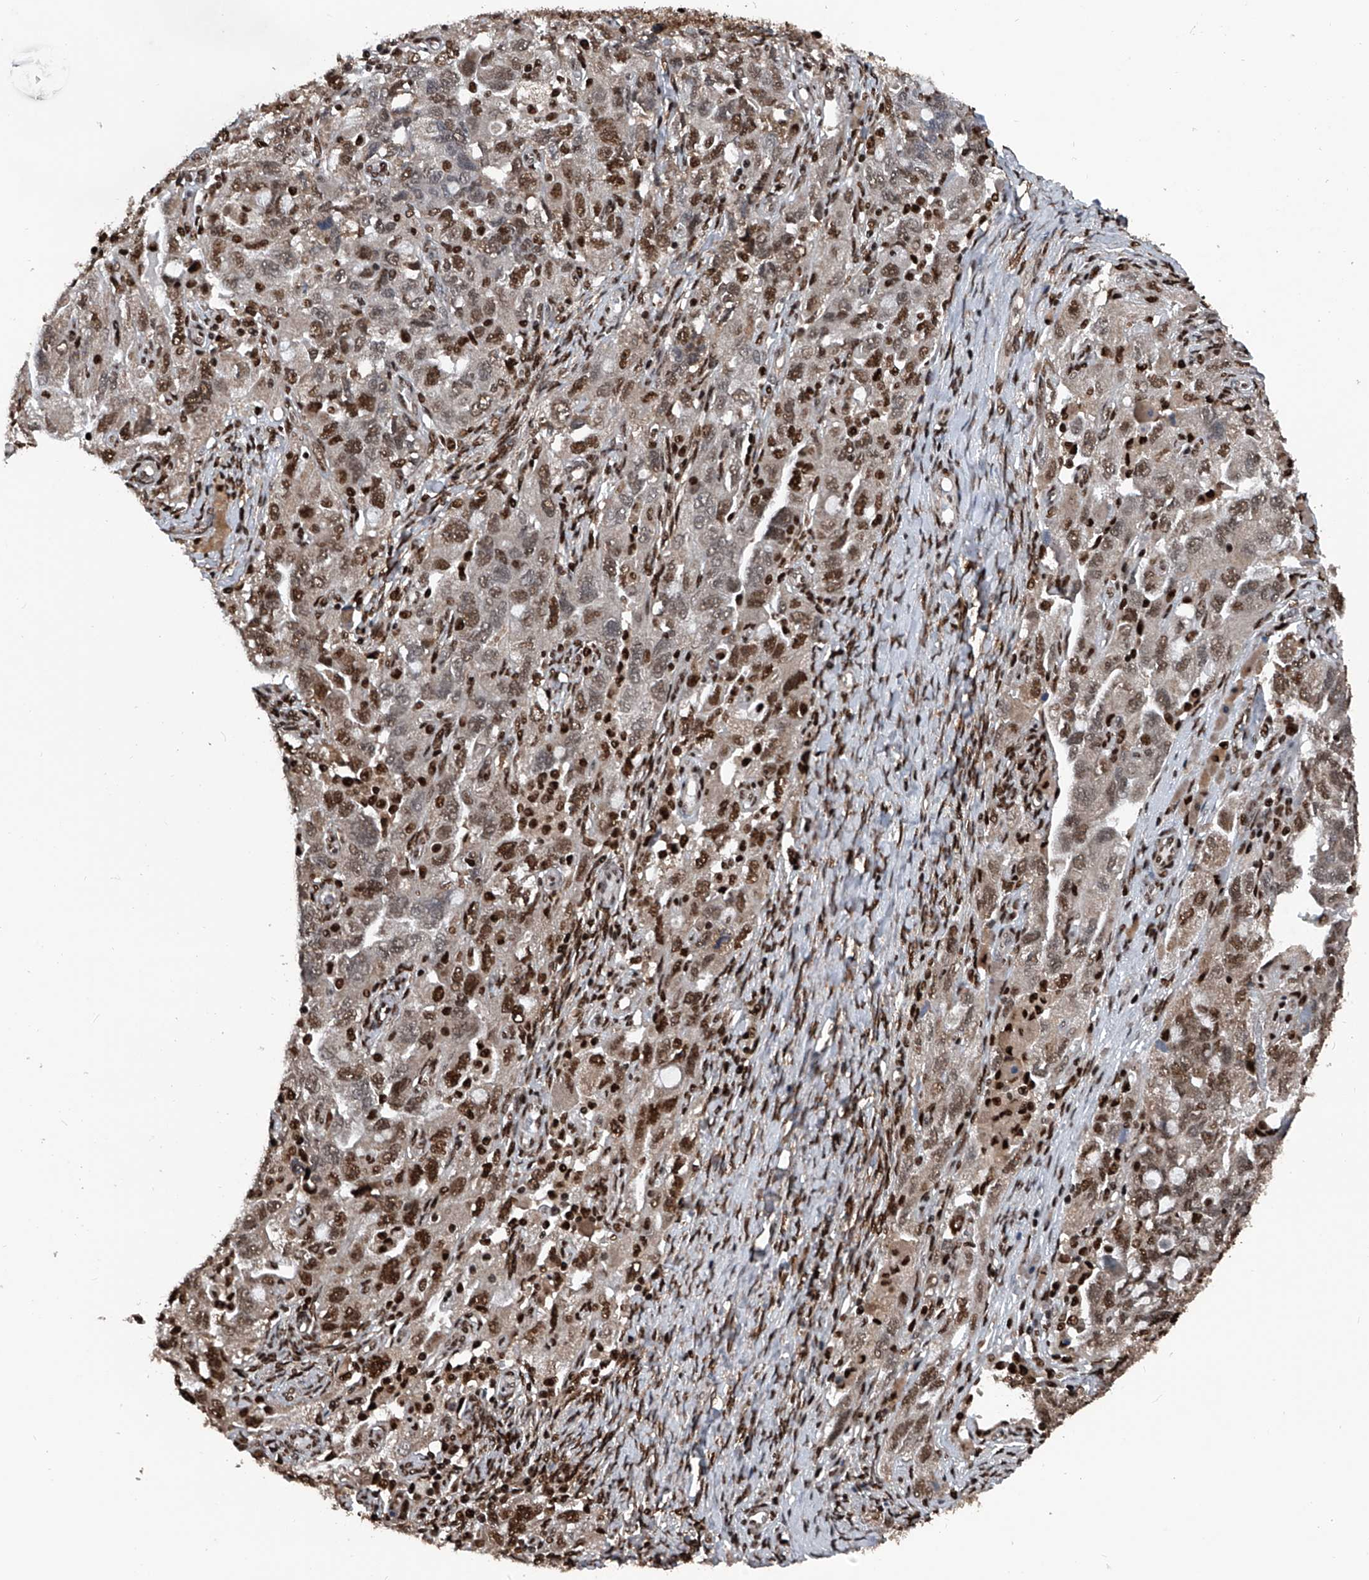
{"staining": {"intensity": "moderate", "quantity": ">75%", "location": "nuclear"}, "tissue": "ovarian cancer", "cell_type": "Tumor cells", "image_type": "cancer", "snomed": [{"axis": "morphology", "description": "Carcinoma, NOS"}, {"axis": "morphology", "description": "Cystadenocarcinoma, serous, NOS"}, {"axis": "topography", "description": "Ovary"}], "caption": "Serous cystadenocarcinoma (ovarian) stained with a brown dye displays moderate nuclear positive positivity in about >75% of tumor cells.", "gene": "FKBP5", "patient": {"sex": "female", "age": 69}}